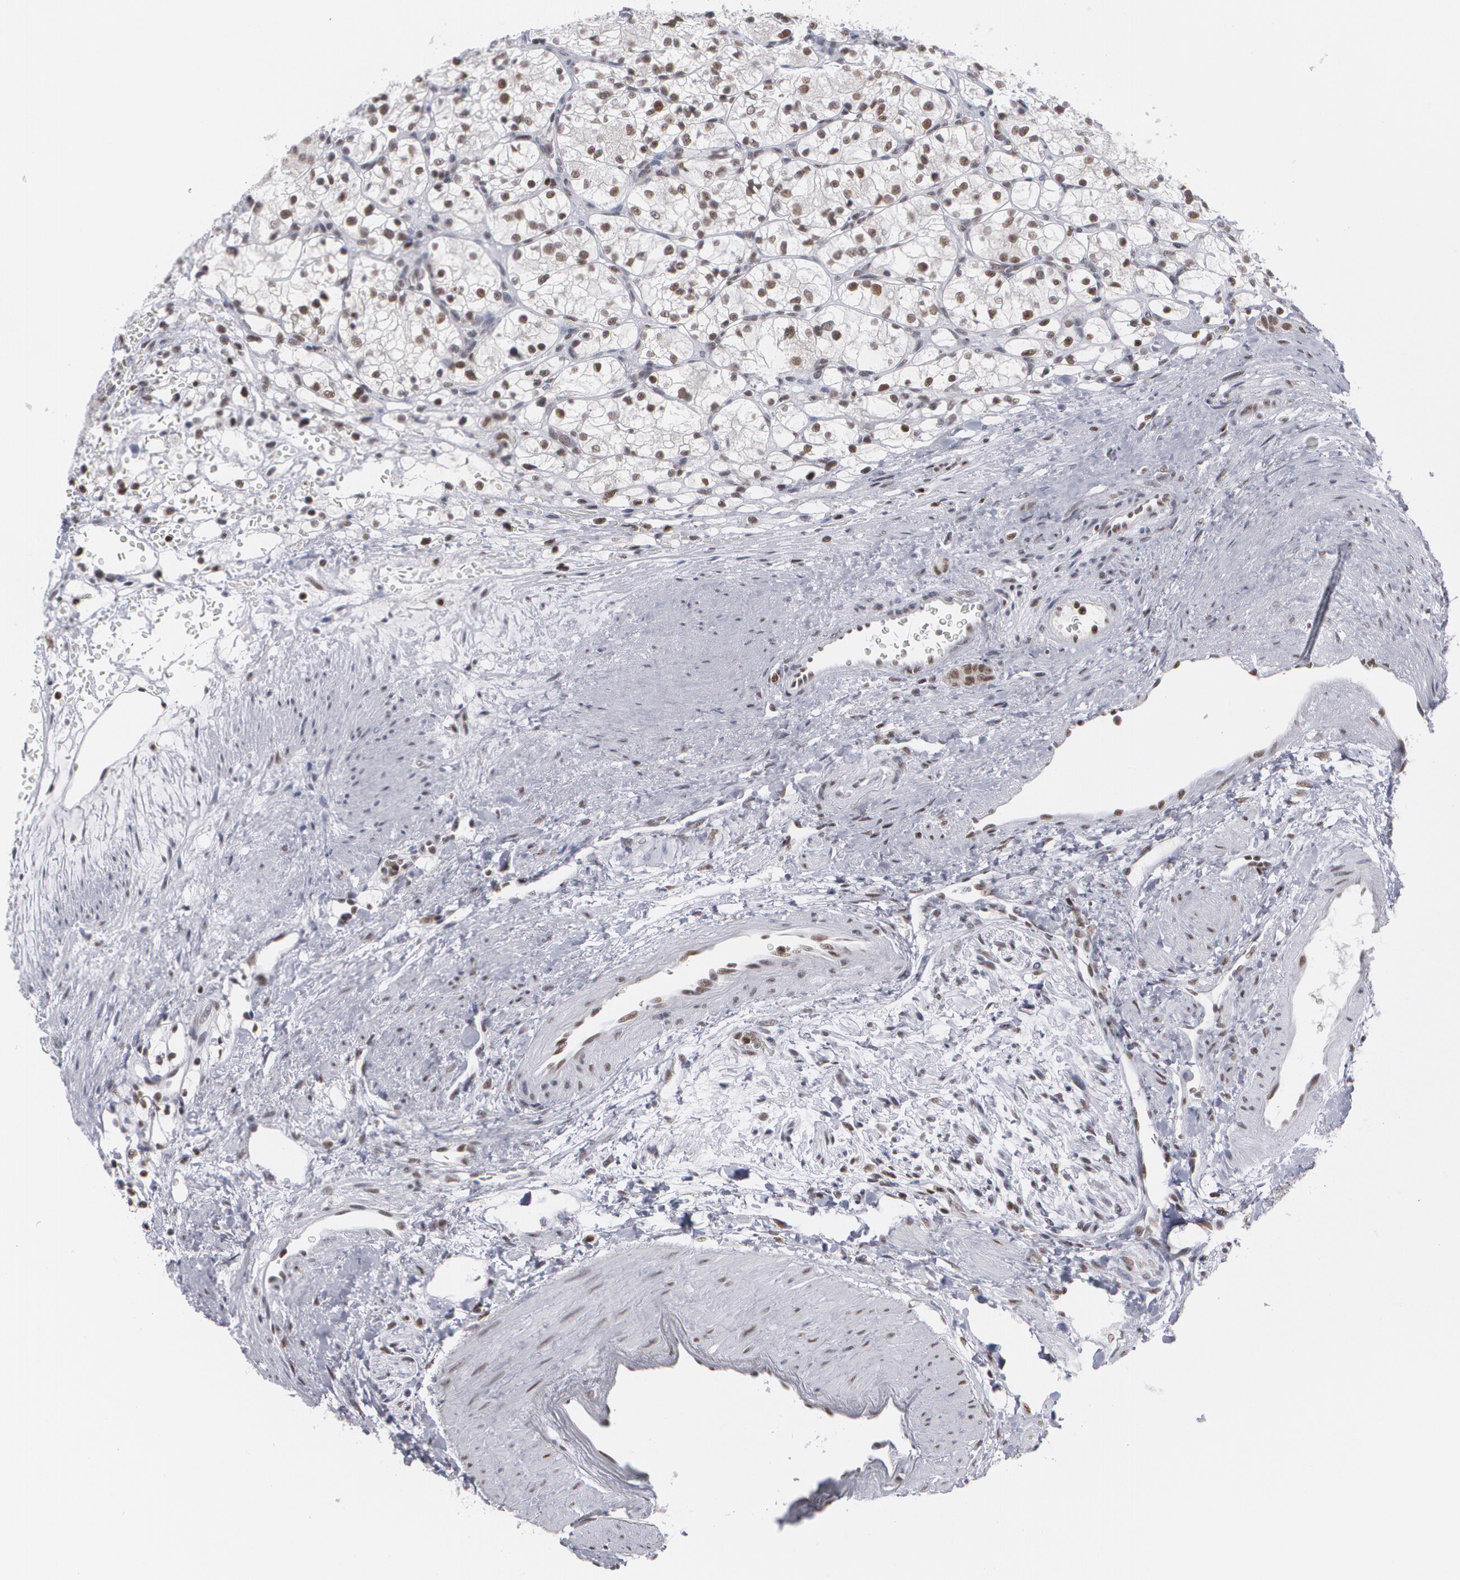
{"staining": {"intensity": "moderate", "quantity": "25%-75%", "location": "nuclear"}, "tissue": "renal cancer", "cell_type": "Tumor cells", "image_type": "cancer", "snomed": [{"axis": "morphology", "description": "Adenocarcinoma, NOS"}, {"axis": "topography", "description": "Kidney"}], "caption": "Protein expression analysis of human renal adenocarcinoma reveals moderate nuclear positivity in approximately 25%-75% of tumor cells. The protein of interest is stained brown, and the nuclei are stained in blue (DAB (3,3'-diaminobenzidine) IHC with brightfield microscopy, high magnification).", "gene": "MCL1", "patient": {"sex": "female", "age": 60}}